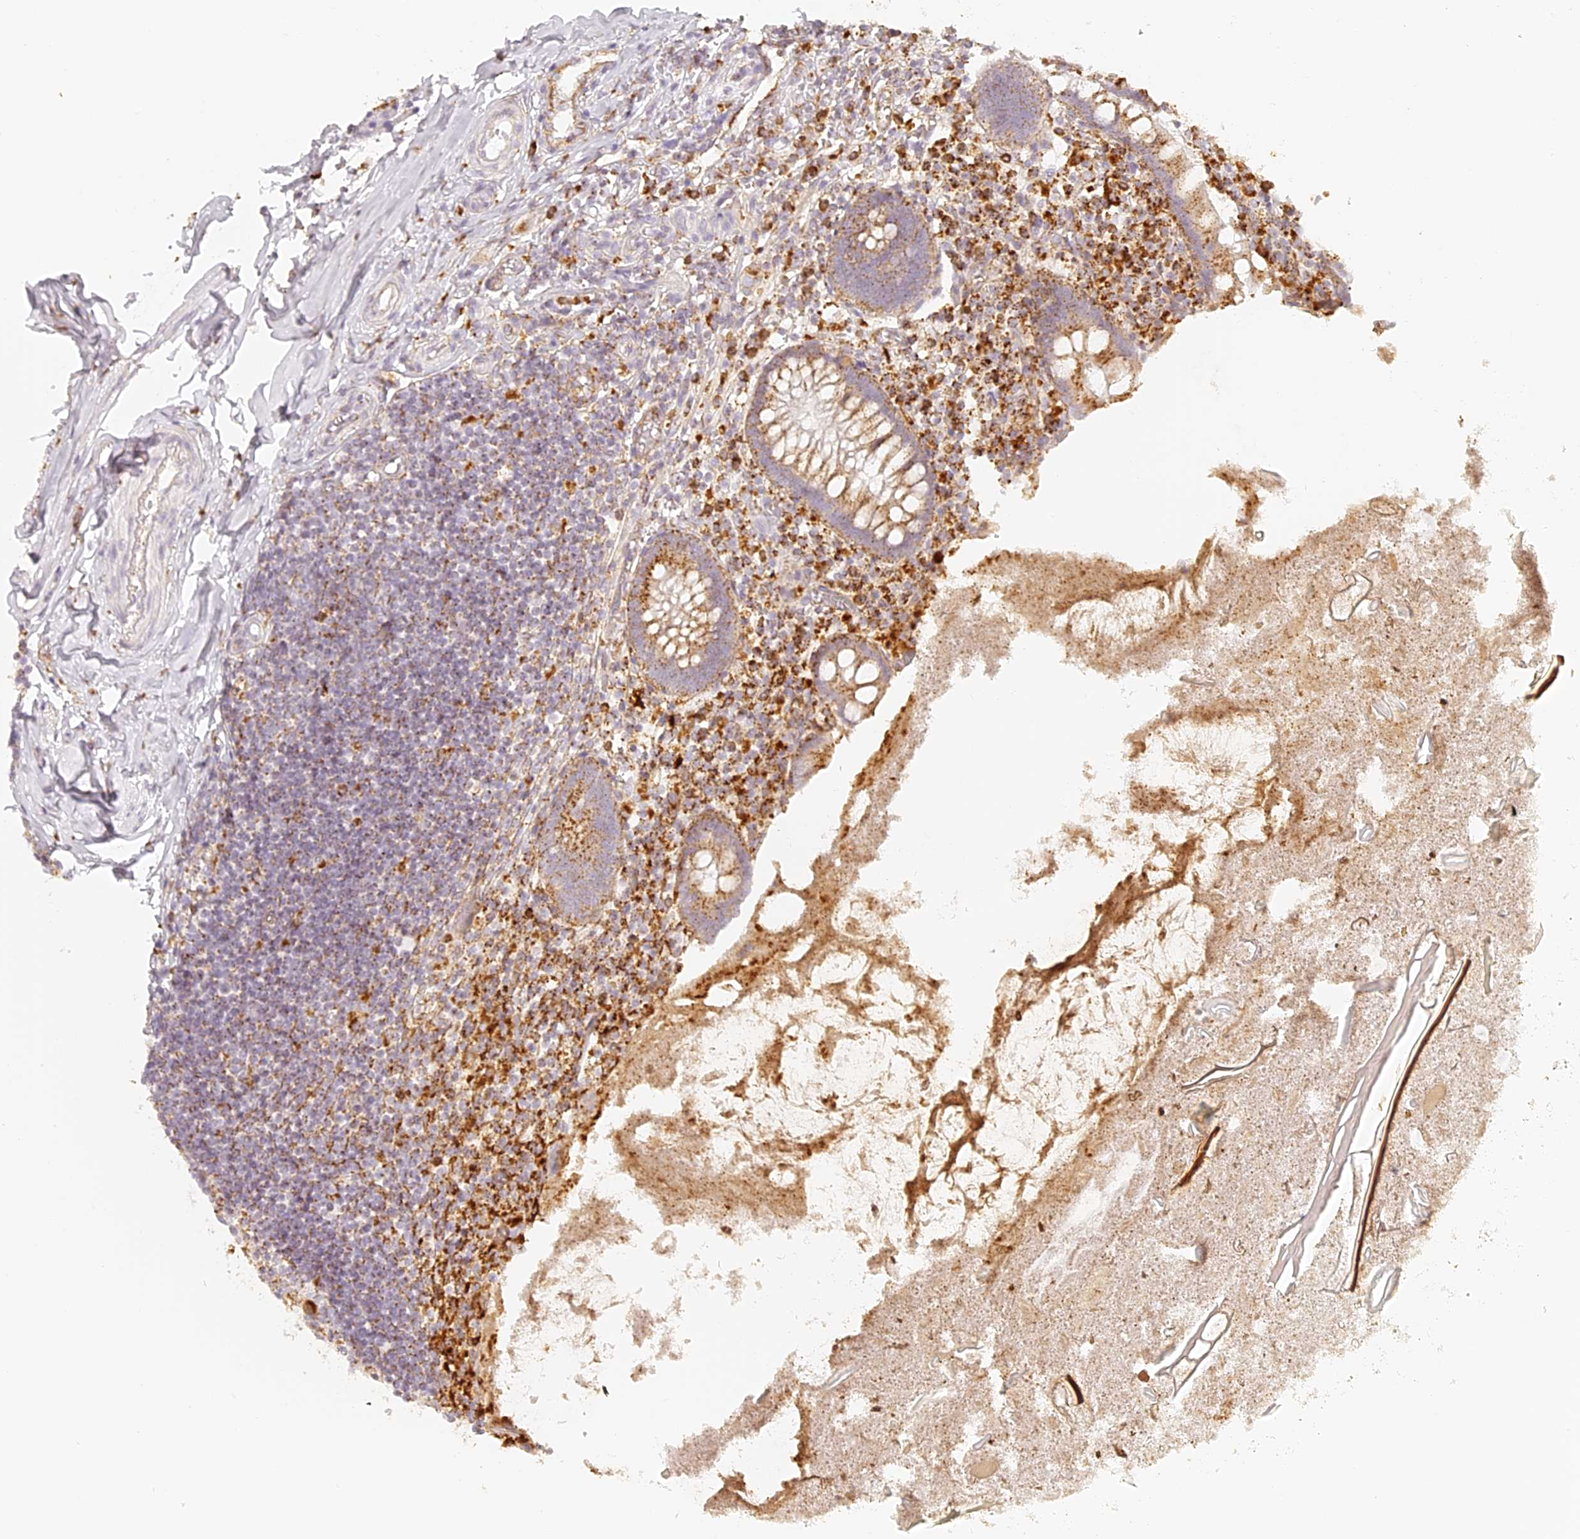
{"staining": {"intensity": "moderate", "quantity": ">75%", "location": "cytoplasmic/membranous"}, "tissue": "appendix", "cell_type": "Glandular cells", "image_type": "normal", "snomed": [{"axis": "morphology", "description": "Normal tissue, NOS"}, {"axis": "topography", "description": "Appendix"}], "caption": "Moderate cytoplasmic/membranous staining is appreciated in about >75% of glandular cells in normal appendix. (IHC, brightfield microscopy, high magnification).", "gene": "LAMP2", "patient": {"sex": "female", "age": 17}}